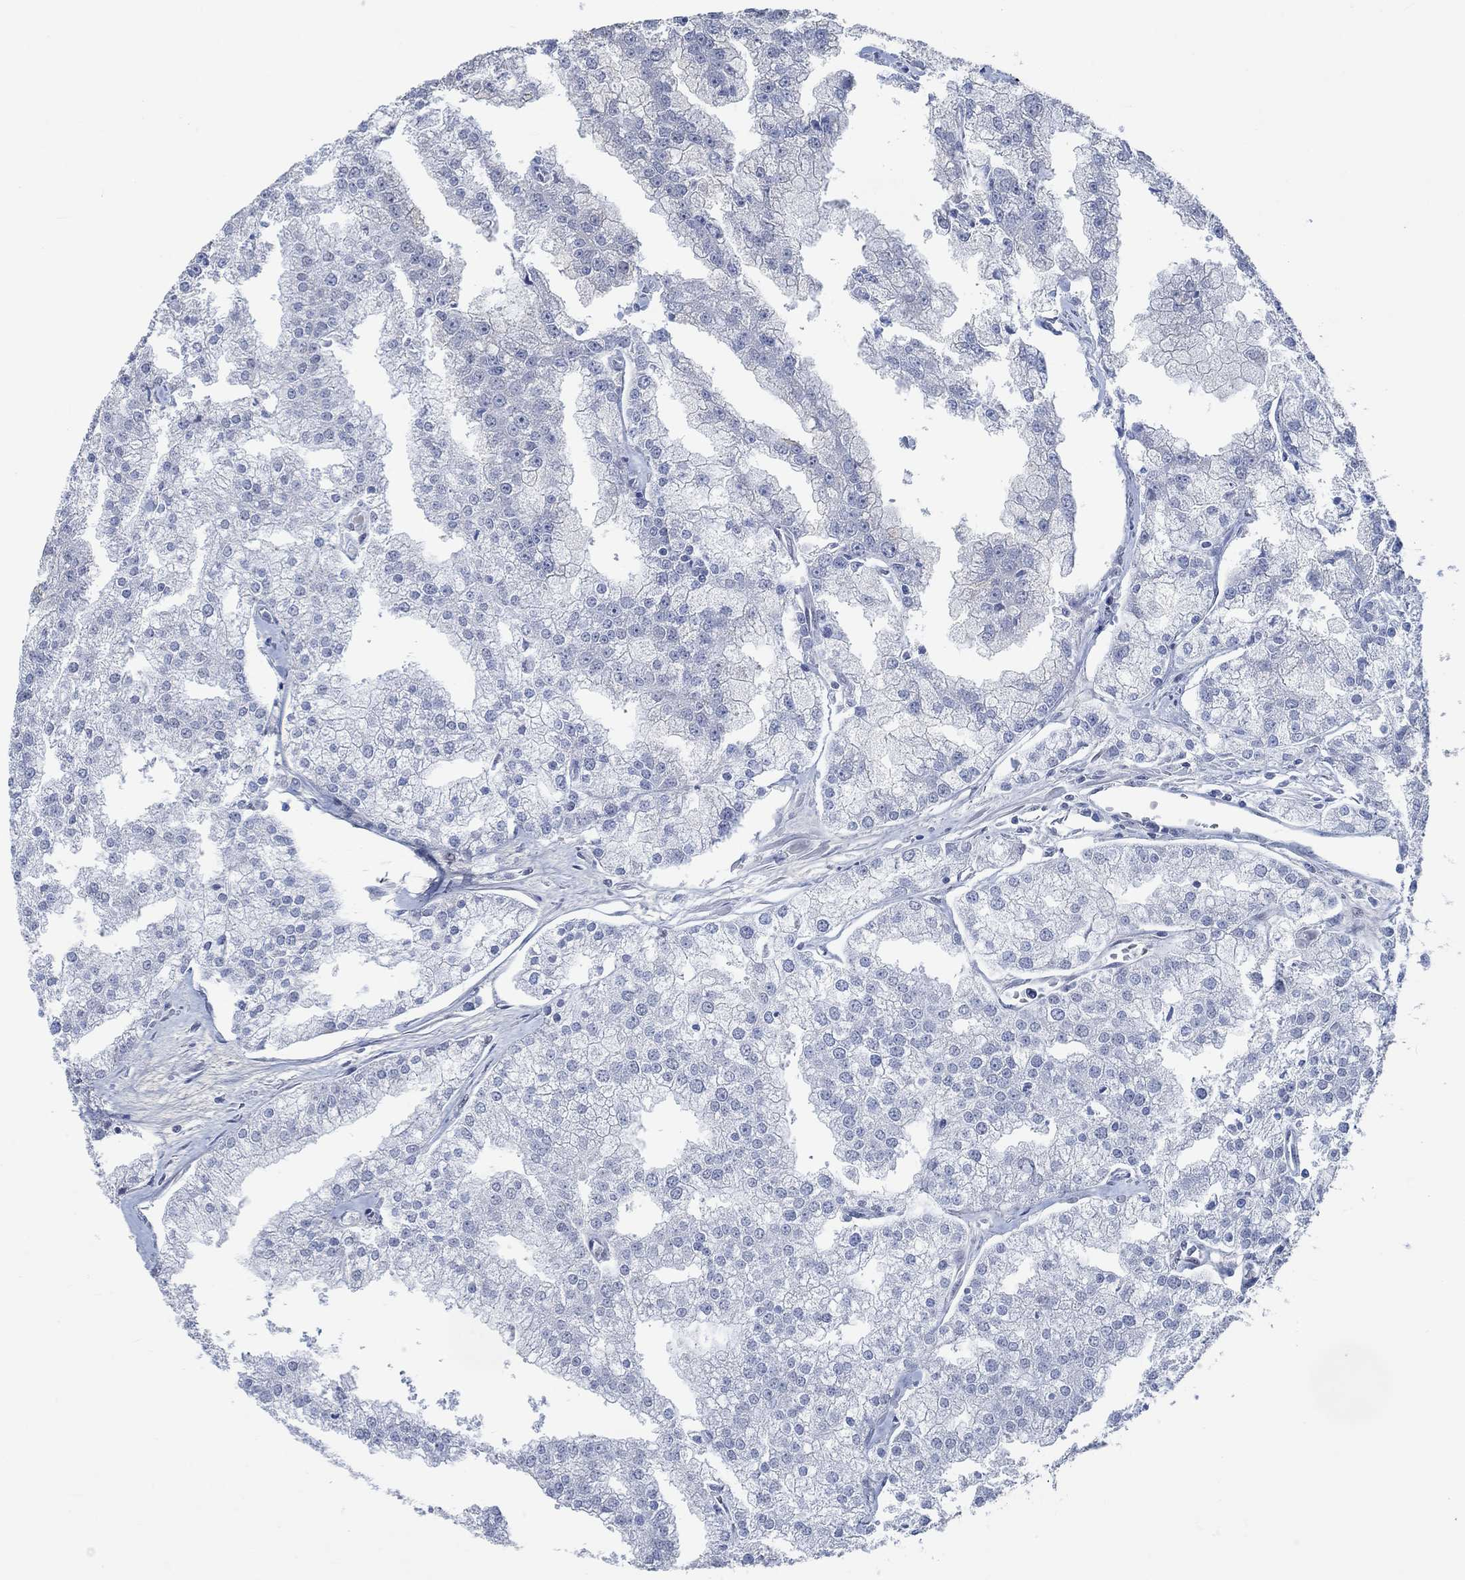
{"staining": {"intensity": "negative", "quantity": "none", "location": "none"}, "tissue": "prostate cancer", "cell_type": "Tumor cells", "image_type": "cancer", "snomed": [{"axis": "morphology", "description": "Adenocarcinoma, NOS"}, {"axis": "topography", "description": "Prostate"}], "caption": "Immunohistochemistry (IHC) image of adenocarcinoma (prostate) stained for a protein (brown), which reveals no staining in tumor cells. Nuclei are stained in blue.", "gene": "OBSCN", "patient": {"sex": "male", "age": 70}}